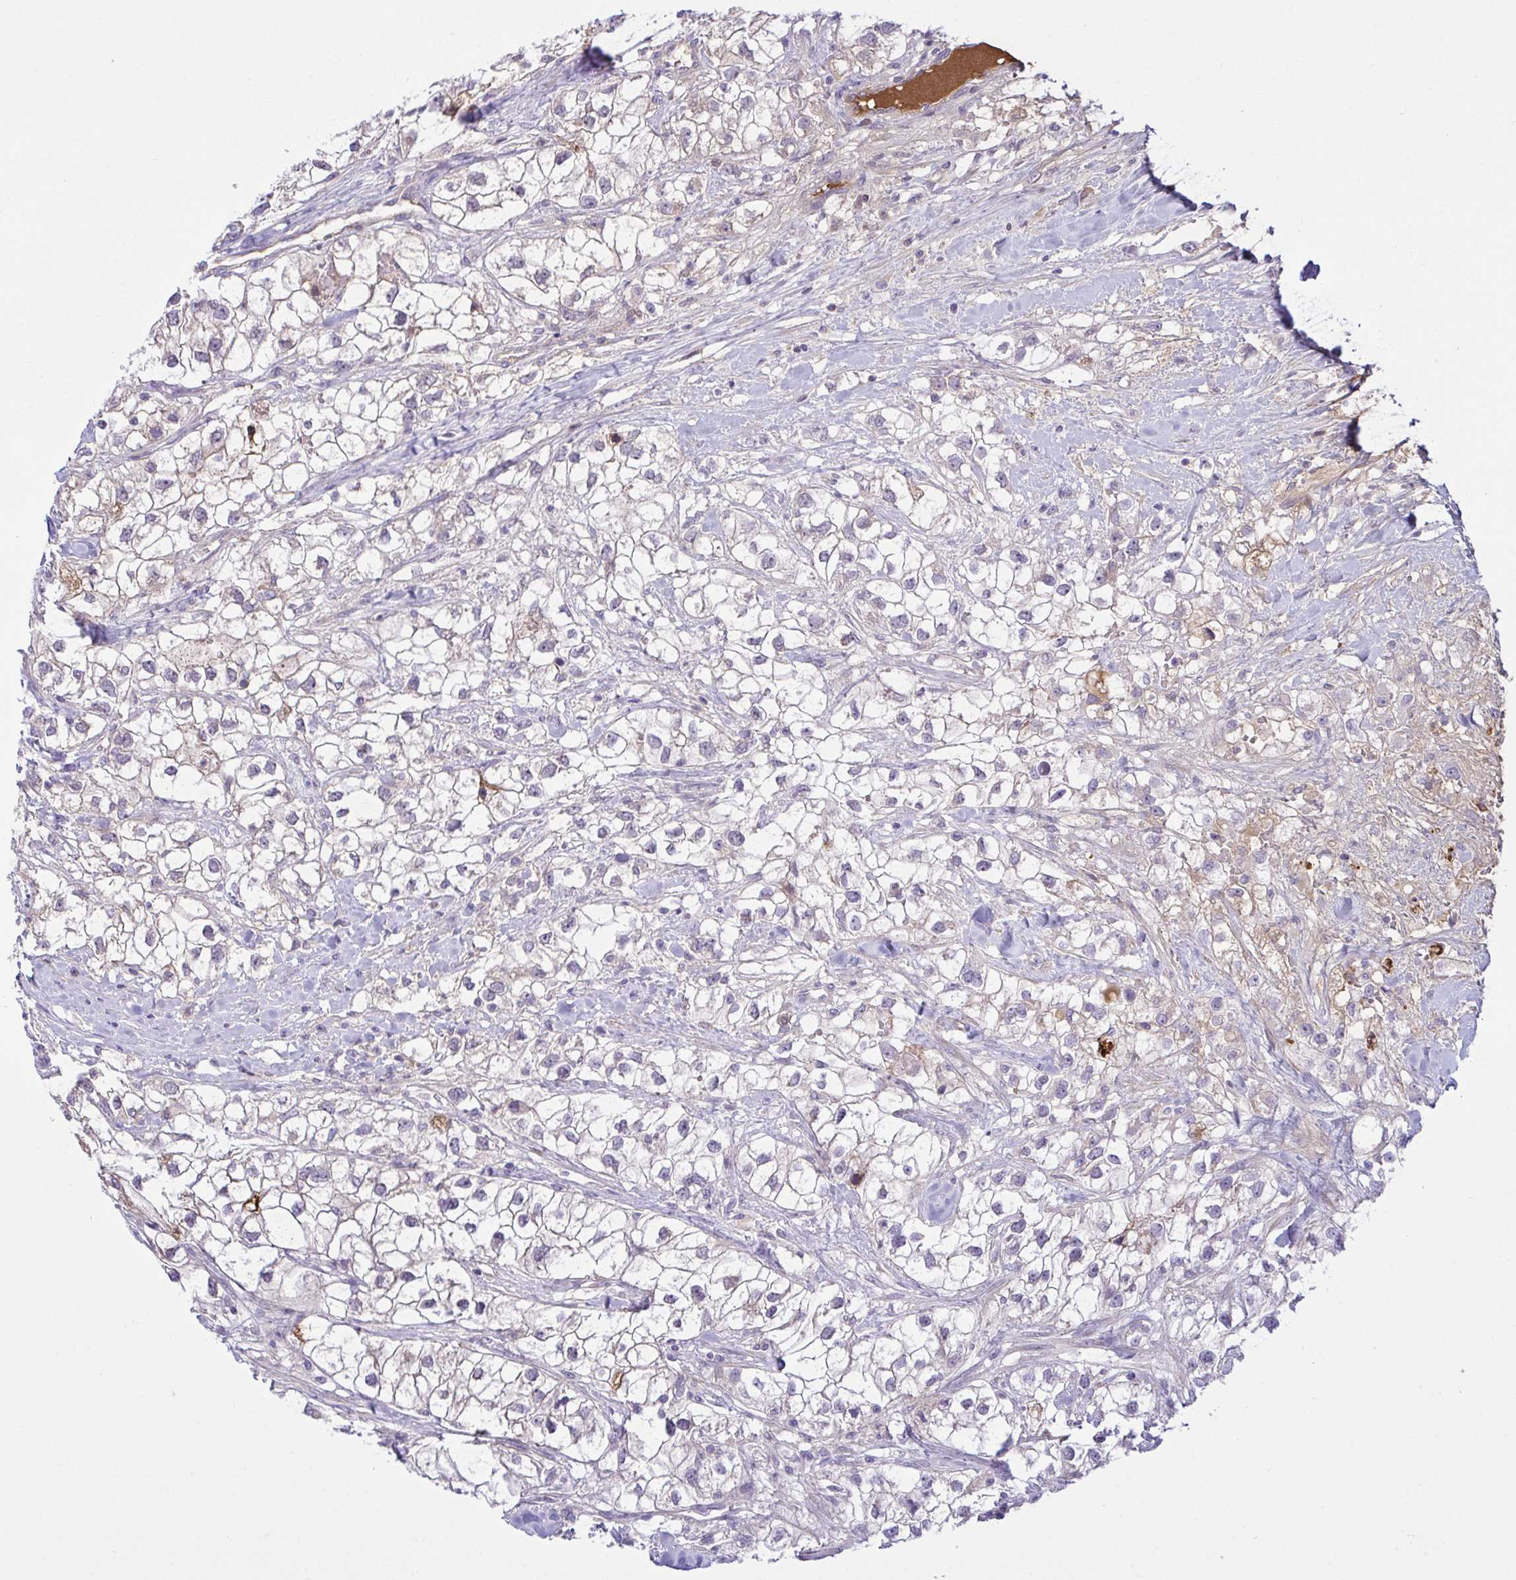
{"staining": {"intensity": "negative", "quantity": "none", "location": "none"}, "tissue": "renal cancer", "cell_type": "Tumor cells", "image_type": "cancer", "snomed": [{"axis": "morphology", "description": "Adenocarcinoma, NOS"}, {"axis": "topography", "description": "Kidney"}], "caption": "Immunohistochemistry photomicrograph of human renal cancer stained for a protein (brown), which displays no expression in tumor cells. The staining is performed using DAB brown chromogen with nuclei counter-stained in using hematoxylin.", "gene": "SYNPO2L", "patient": {"sex": "male", "age": 59}}